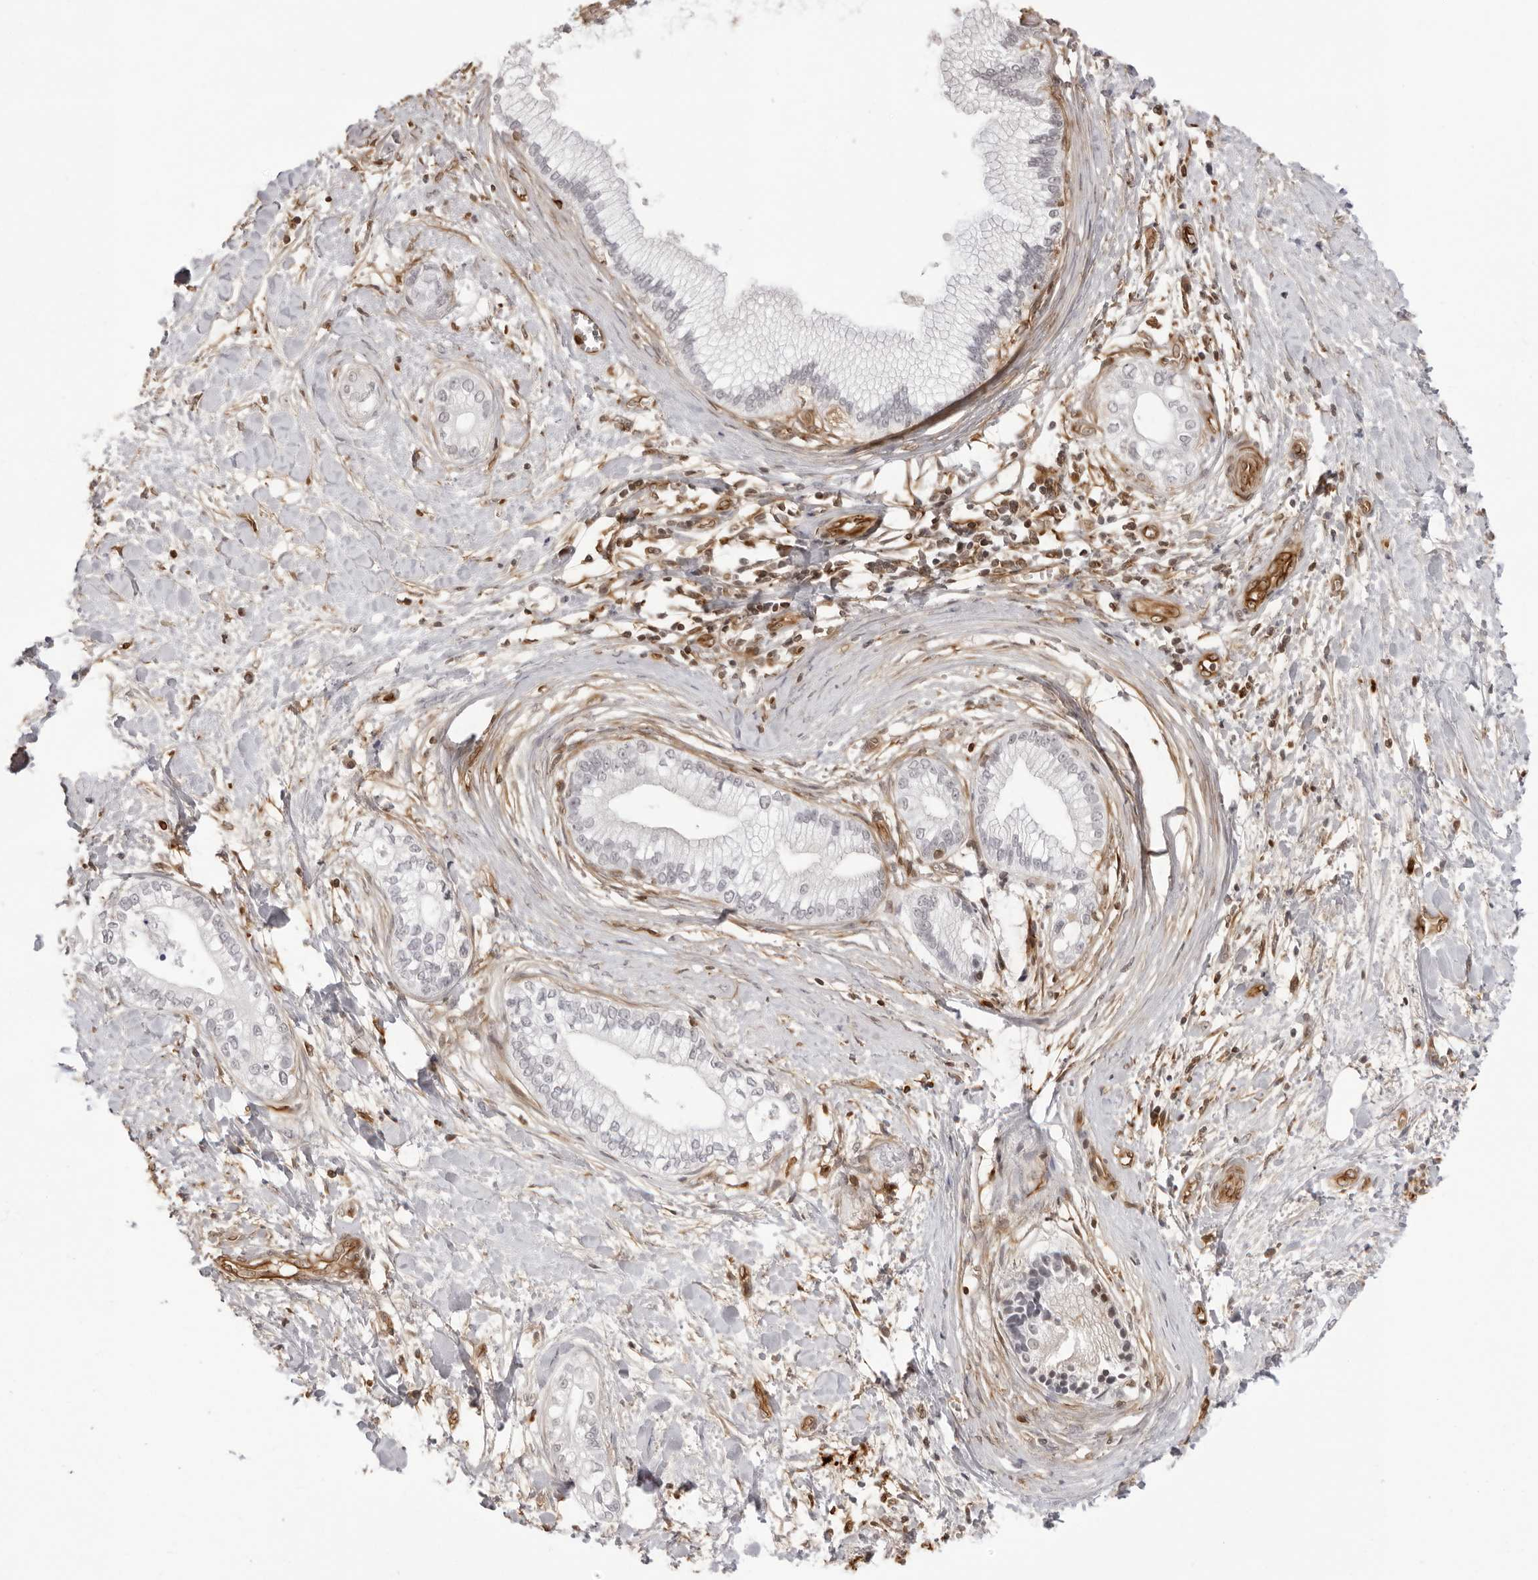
{"staining": {"intensity": "negative", "quantity": "none", "location": "none"}, "tissue": "pancreatic cancer", "cell_type": "Tumor cells", "image_type": "cancer", "snomed": [{"axis": "morphology", "description": "Adenocarcinoma, NOS"}, {"axis": "topography", "description": "Pancreas"}], "caption": "High magnification brightfield microscopy of pancreatic cancer (adenocarcinoma) stained with DAB (3,3'-diaminobenzidine) (brown) and counterstained with hematoxylin (blue): tumor cells show no significant expression.", "gene": "DYNLT5", "patient": {"sex": "male", "age": 68}}